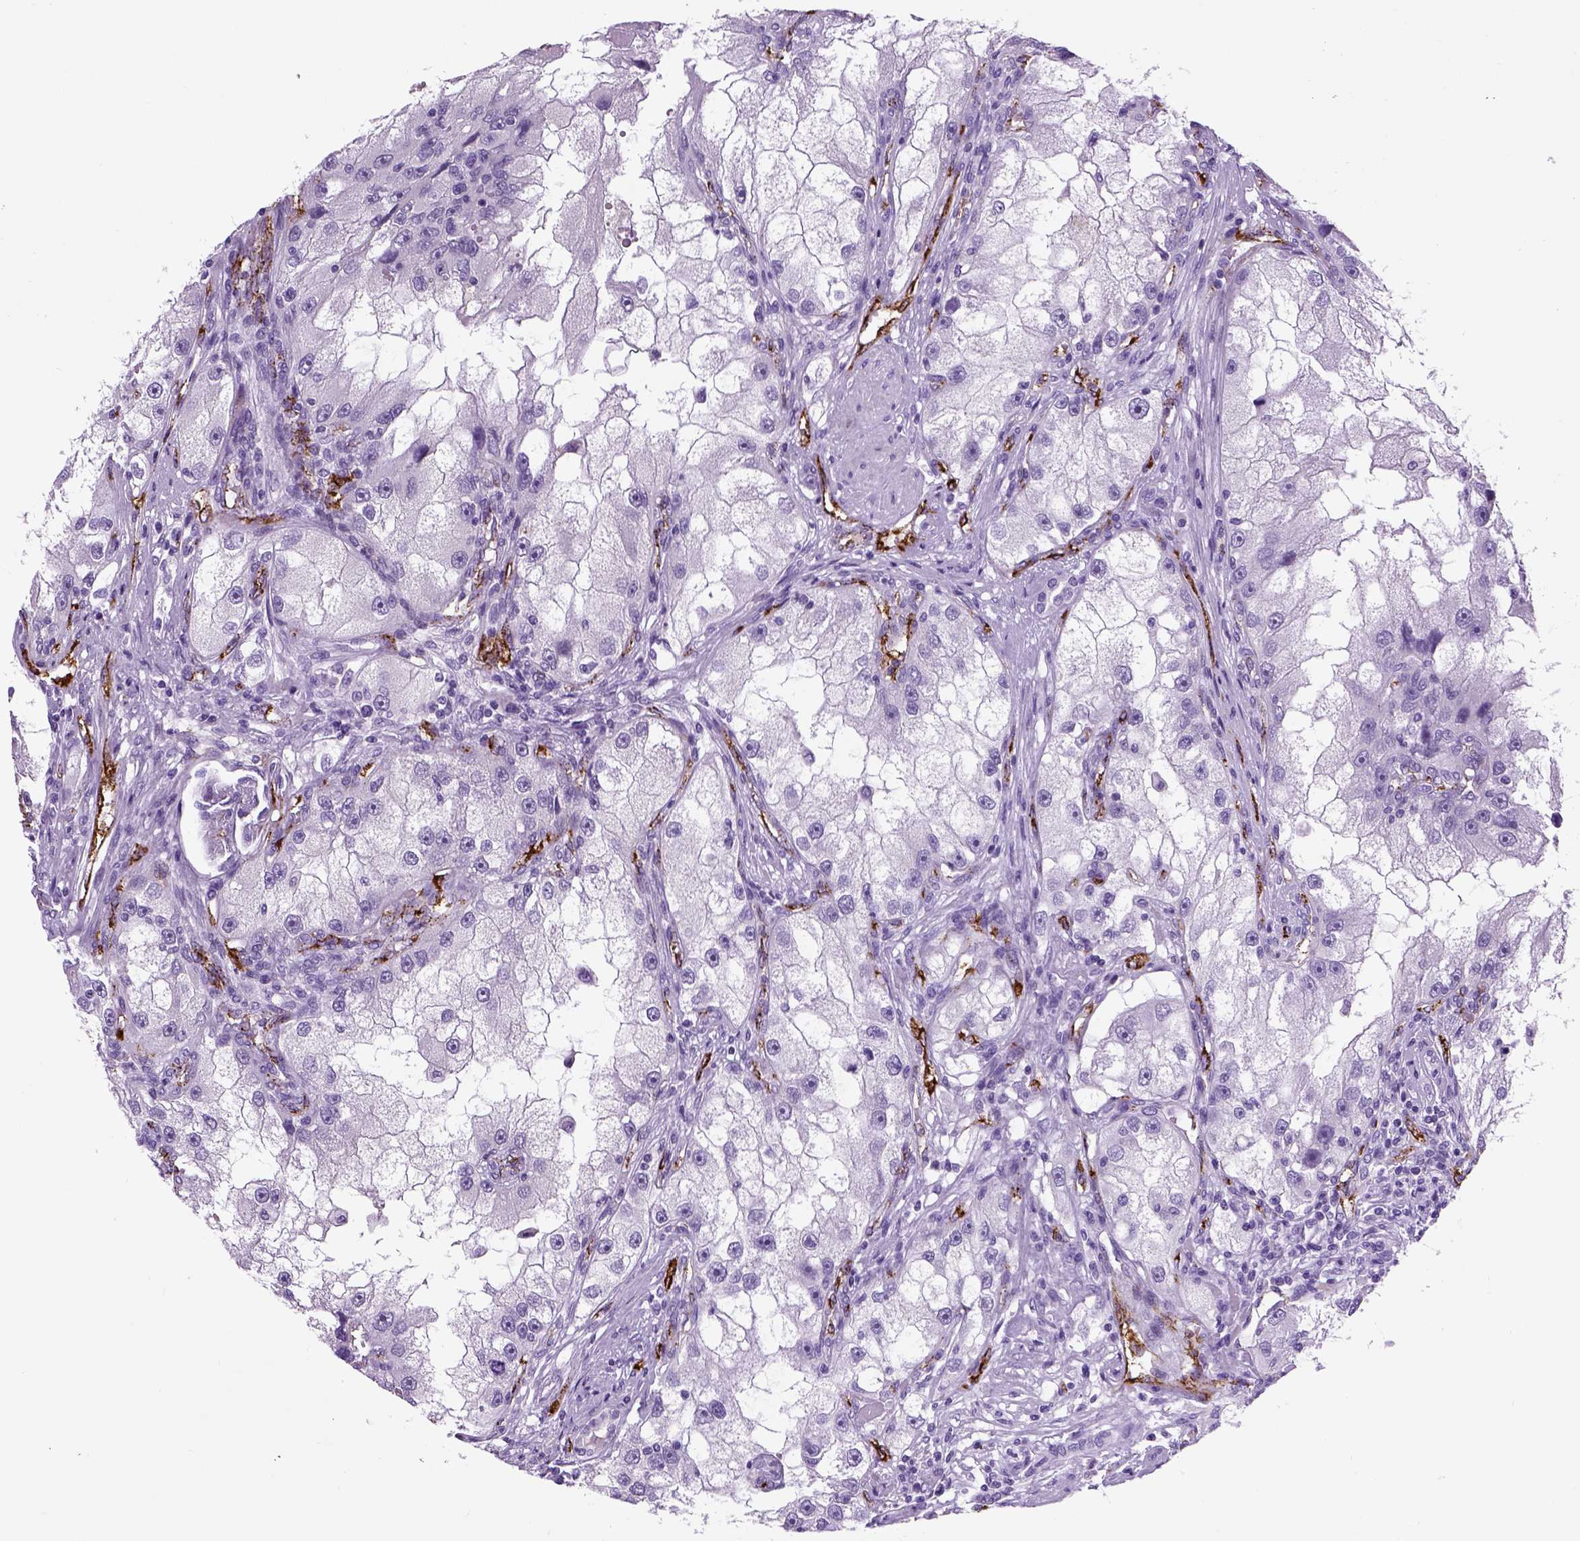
{"staining": {"intensity": "negative", "quantity": "none", "location": "none"}, "tissue": "renal cancer", "cell_type": "Tumor cells", "image_type": "cancer", "snomed": [{"axis": "morphology", "description": "Adenocarcinoma, NOS"}, {"axis": "topography", "description": "Kidney"}], "caption": "Immunohistochemistry of human adenocarcinoma (renal) demonstrates no expression in tumor cells.", "gene": "VWF", "patient": {"sex": "male", "age": 63}}